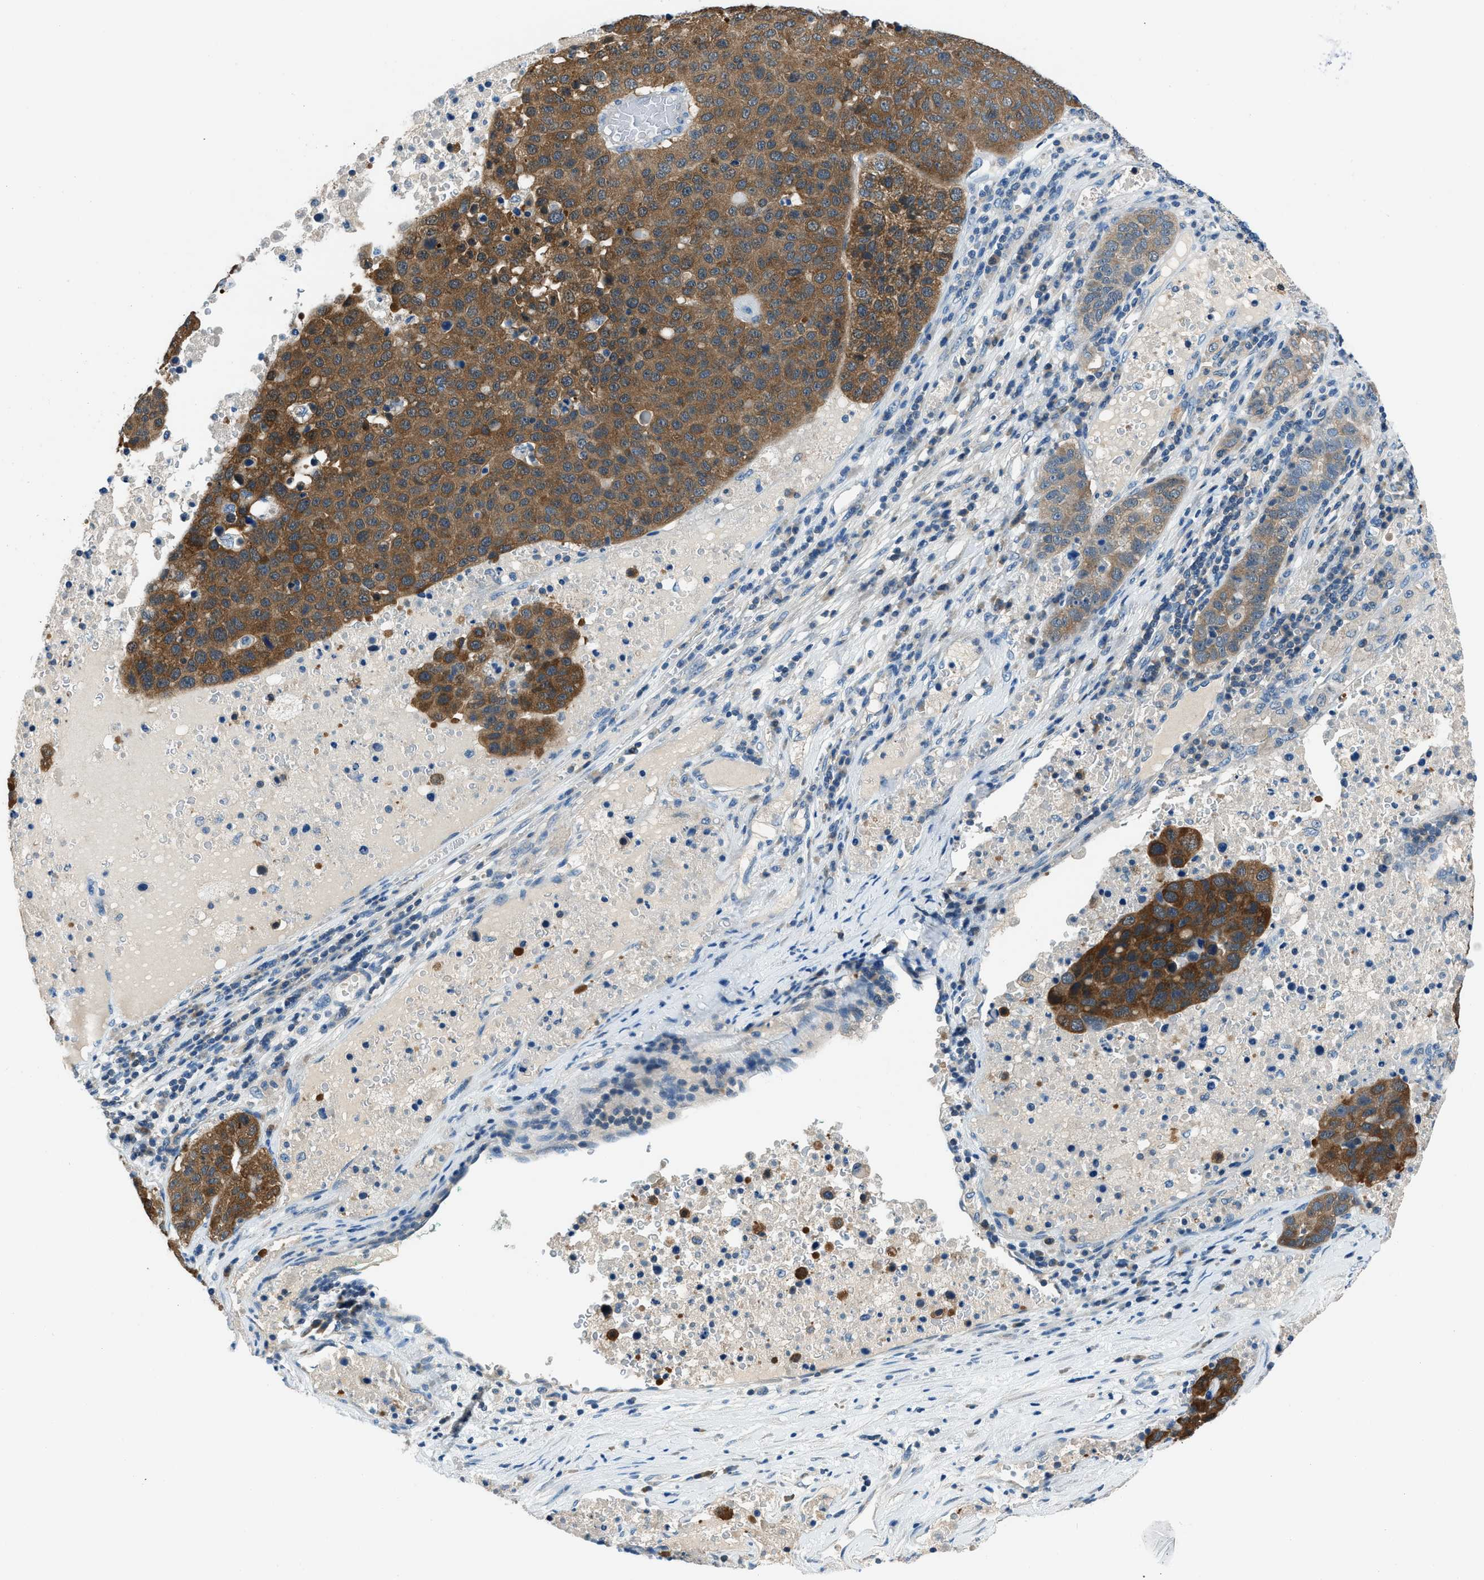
{"staining": {"intensity": "moderate", "quantity": ">75%", "location": "cytoplasmic/membranous"}, "tissue": "pancreatic cancer", "cell_type": "Tumor cells", "image_type": "cancer", "snomed": [{"axis": "morphology", "description": "Adenocarcinoma, NOS"}, {"axis": "topography", "description": "Pancreas"}], "caption": "An immunohistochemistry photomicrograph of tumor tissue is shown. Protein staining in brown shows moderate cytoplasmic/membranous positivity in adenocarcinoma (pancreatic) within tumor cells.", "gene": "ACP1", "patient": {"sex": "female", "age": 61}}